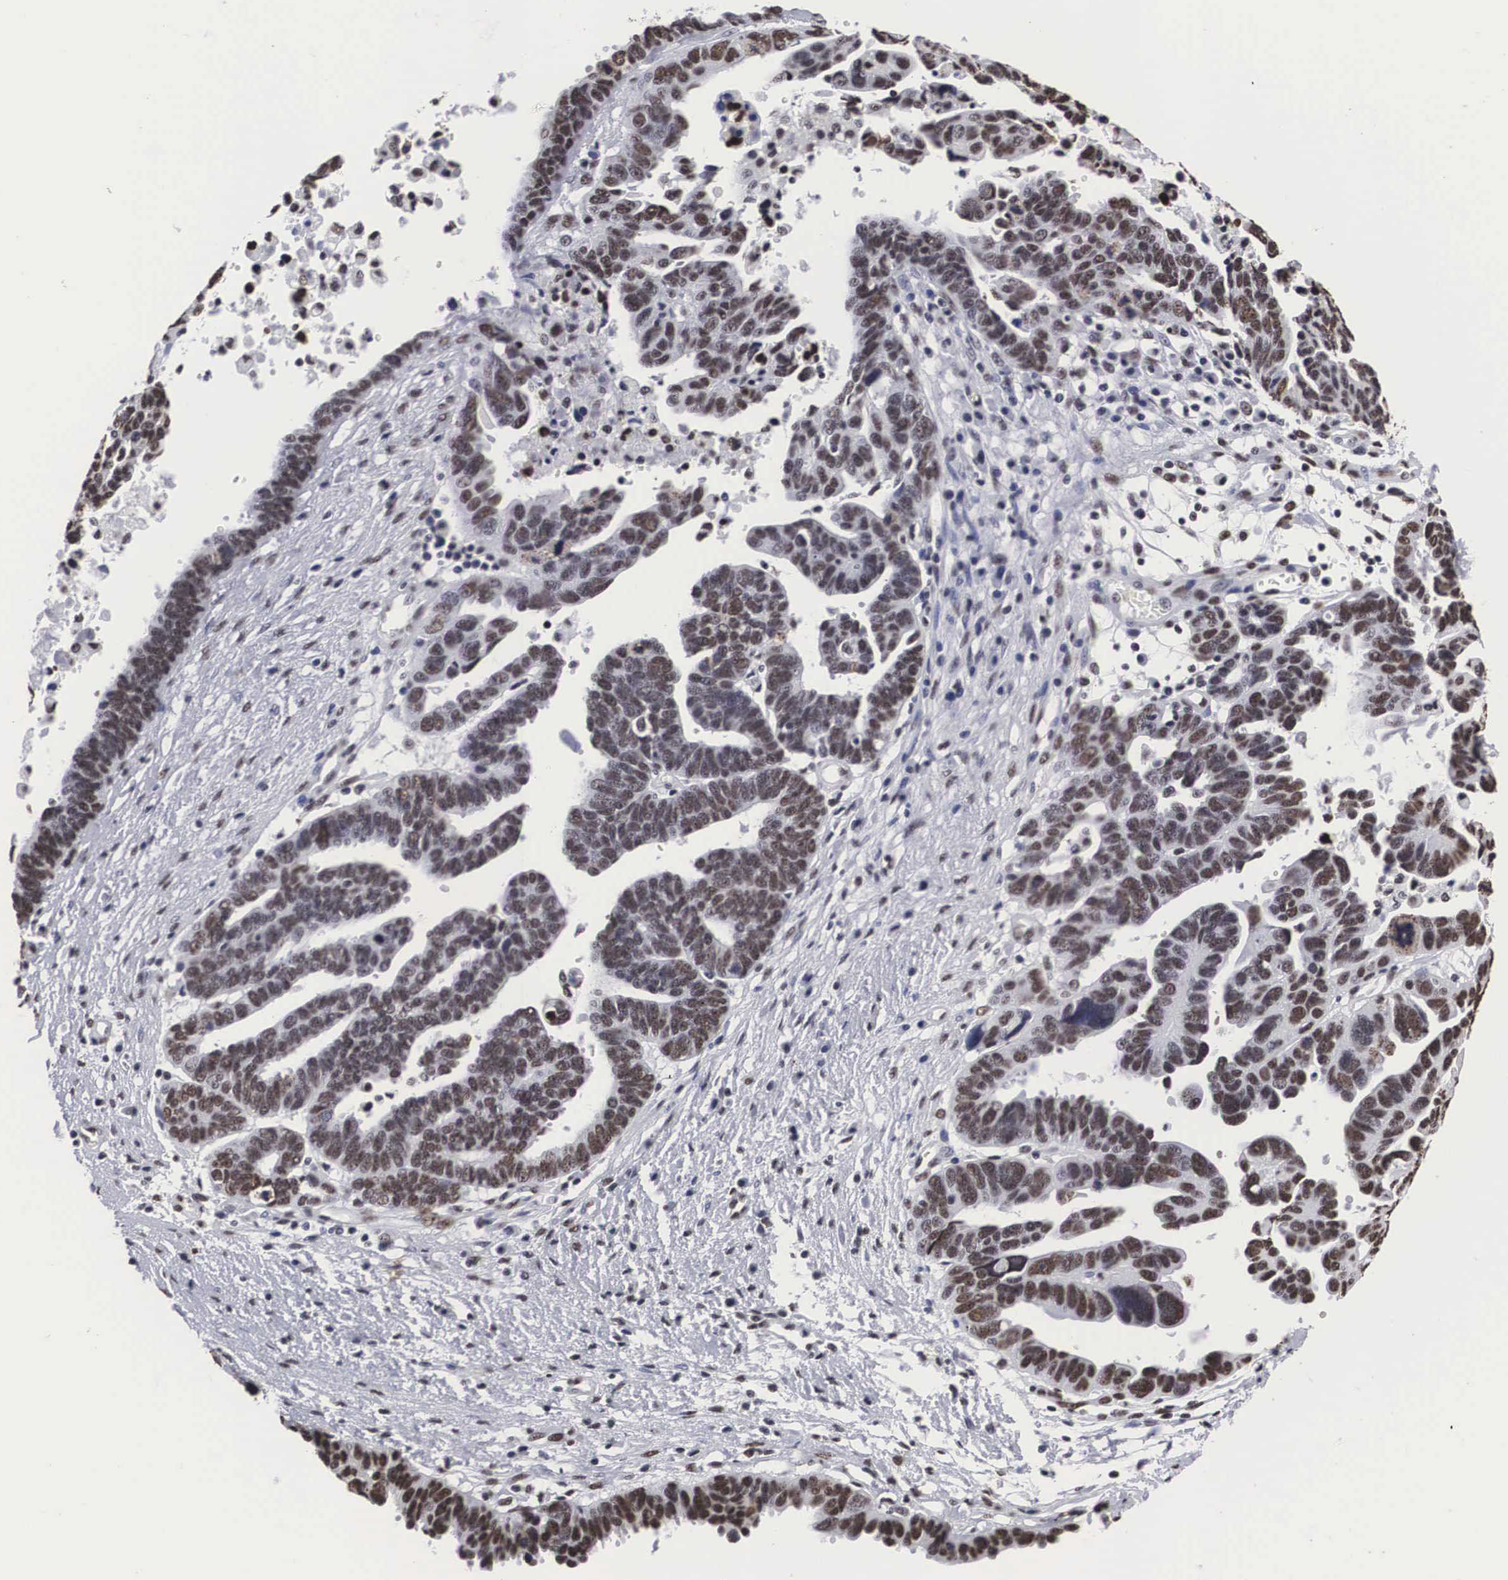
{"staining": {"intensity": "moderate", "quantity": ">75%", "location": "nuclear"}, "tissue": "ovarian cancer", "cell_type": "Tumor cells", "image_type": "cancer", "snomed": [{"axis": "morphology", "description": "Carcinoma, endometroid"}, {"axis": "morphology", "description": "Cystadenocarcinoma, serous, NOS"}, {"axis": "topography", "description": "Ovary"}], "caption": "This photomicrograph shows immunohistochemistry (IHC) staining of serous cystadenocarcinoma (ovarian), with medium moderate nuclear expression in approximately >75% of tumor cells.", "gene": "ACIN1", "patient": {"sex": "female", "age": 45}}